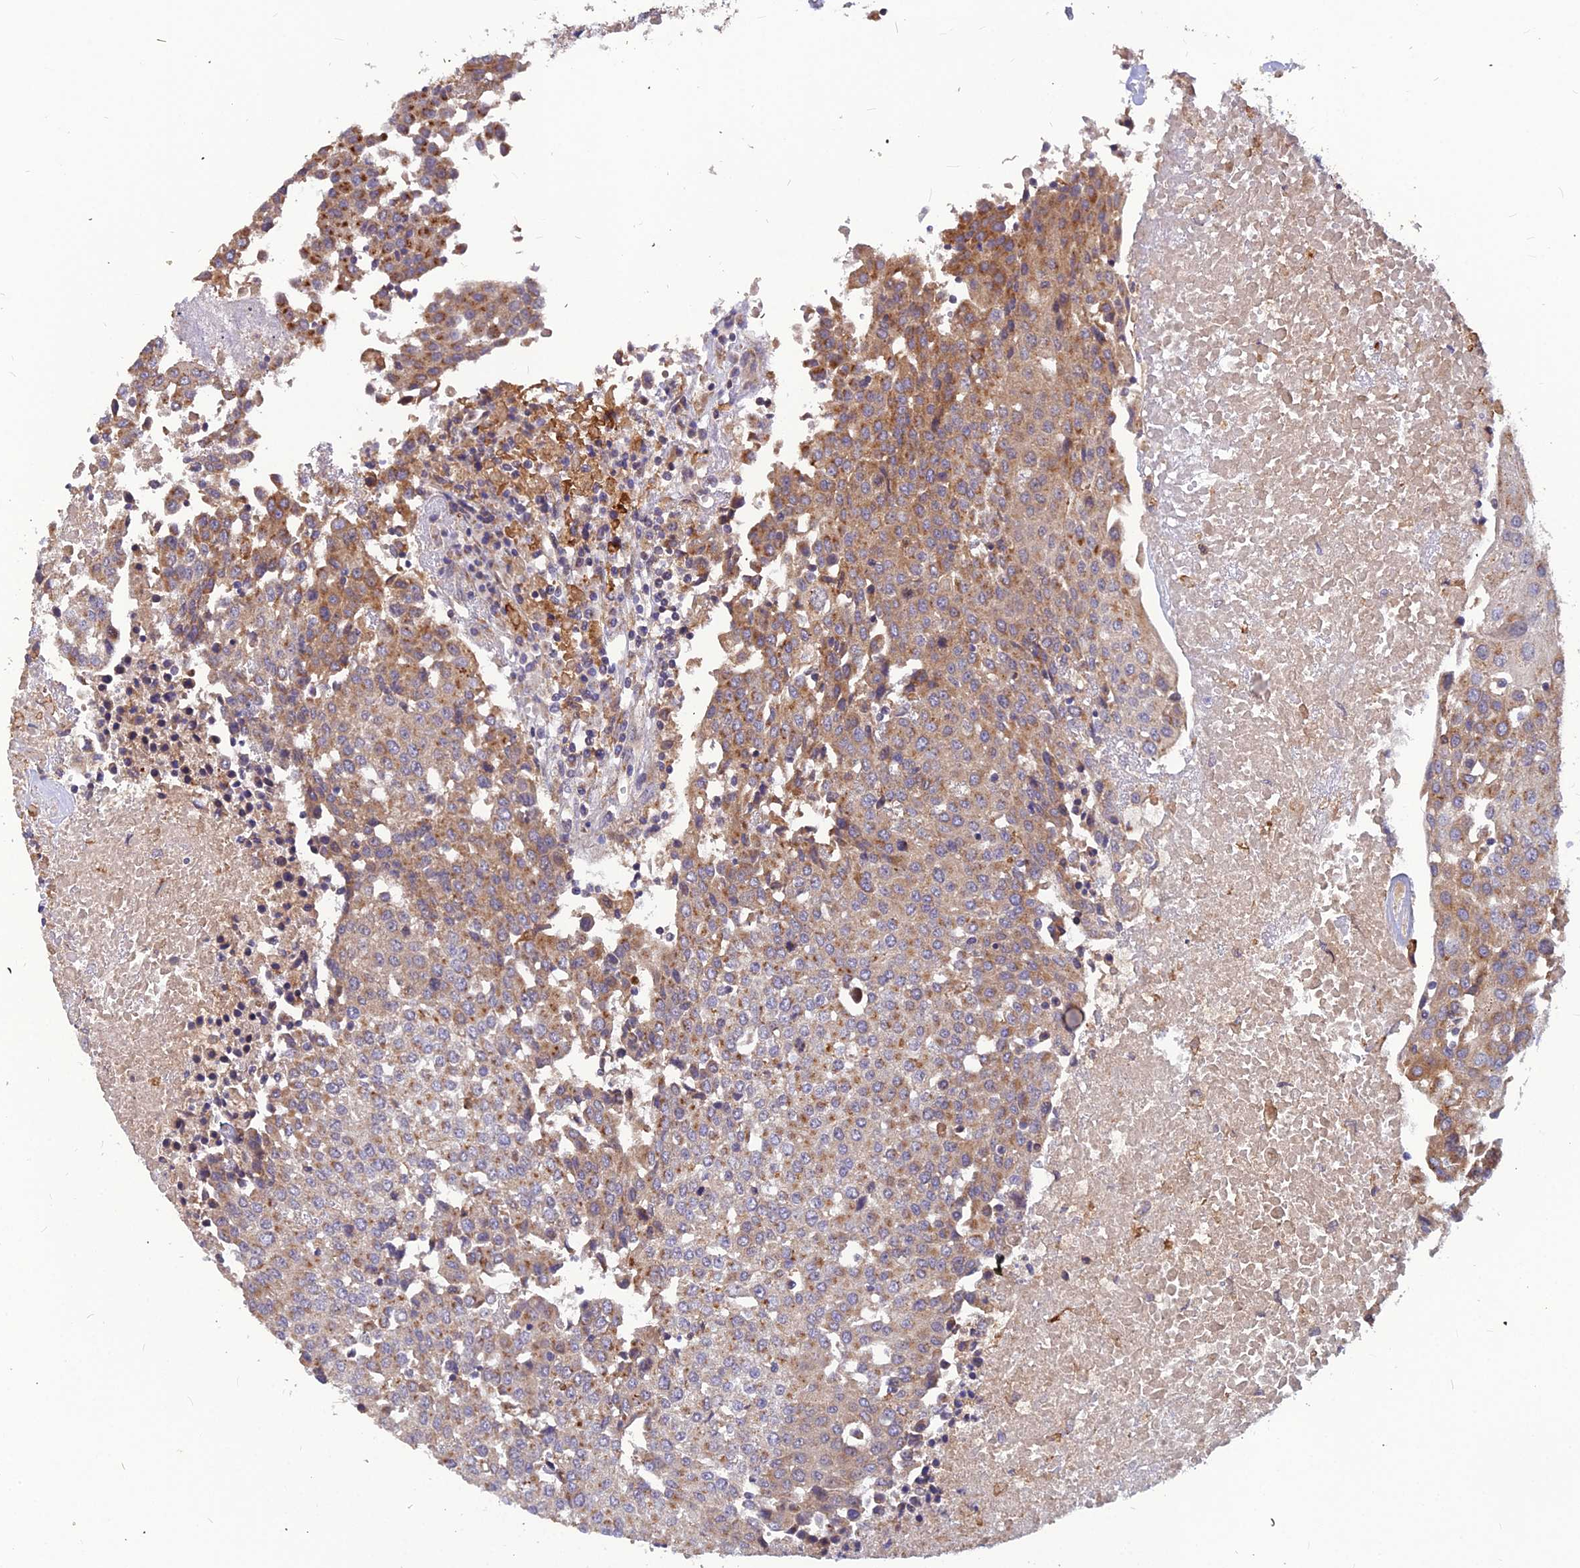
{"staining": {"intensity": "moderate", "quantity": ">75%", "location": "cytoplasmic/membranous"}, "tissue": "urothelial cancer", "cell_type": "Tumor cells", "image_type": "cancer", "snomed": [{"axis": "morphology", "description": "Urothelial carcinoma, High grade"}, {"axis": "topography", "description": "Urinary bladder"}], "caption": "Human urothelial cancer stained with a brown dye shows moderate cytoplasmic/membranous positive staining in about >75% of tumor cells.", "gene": "LEKR1", "patient": {"sex": "female", "age": 85}}